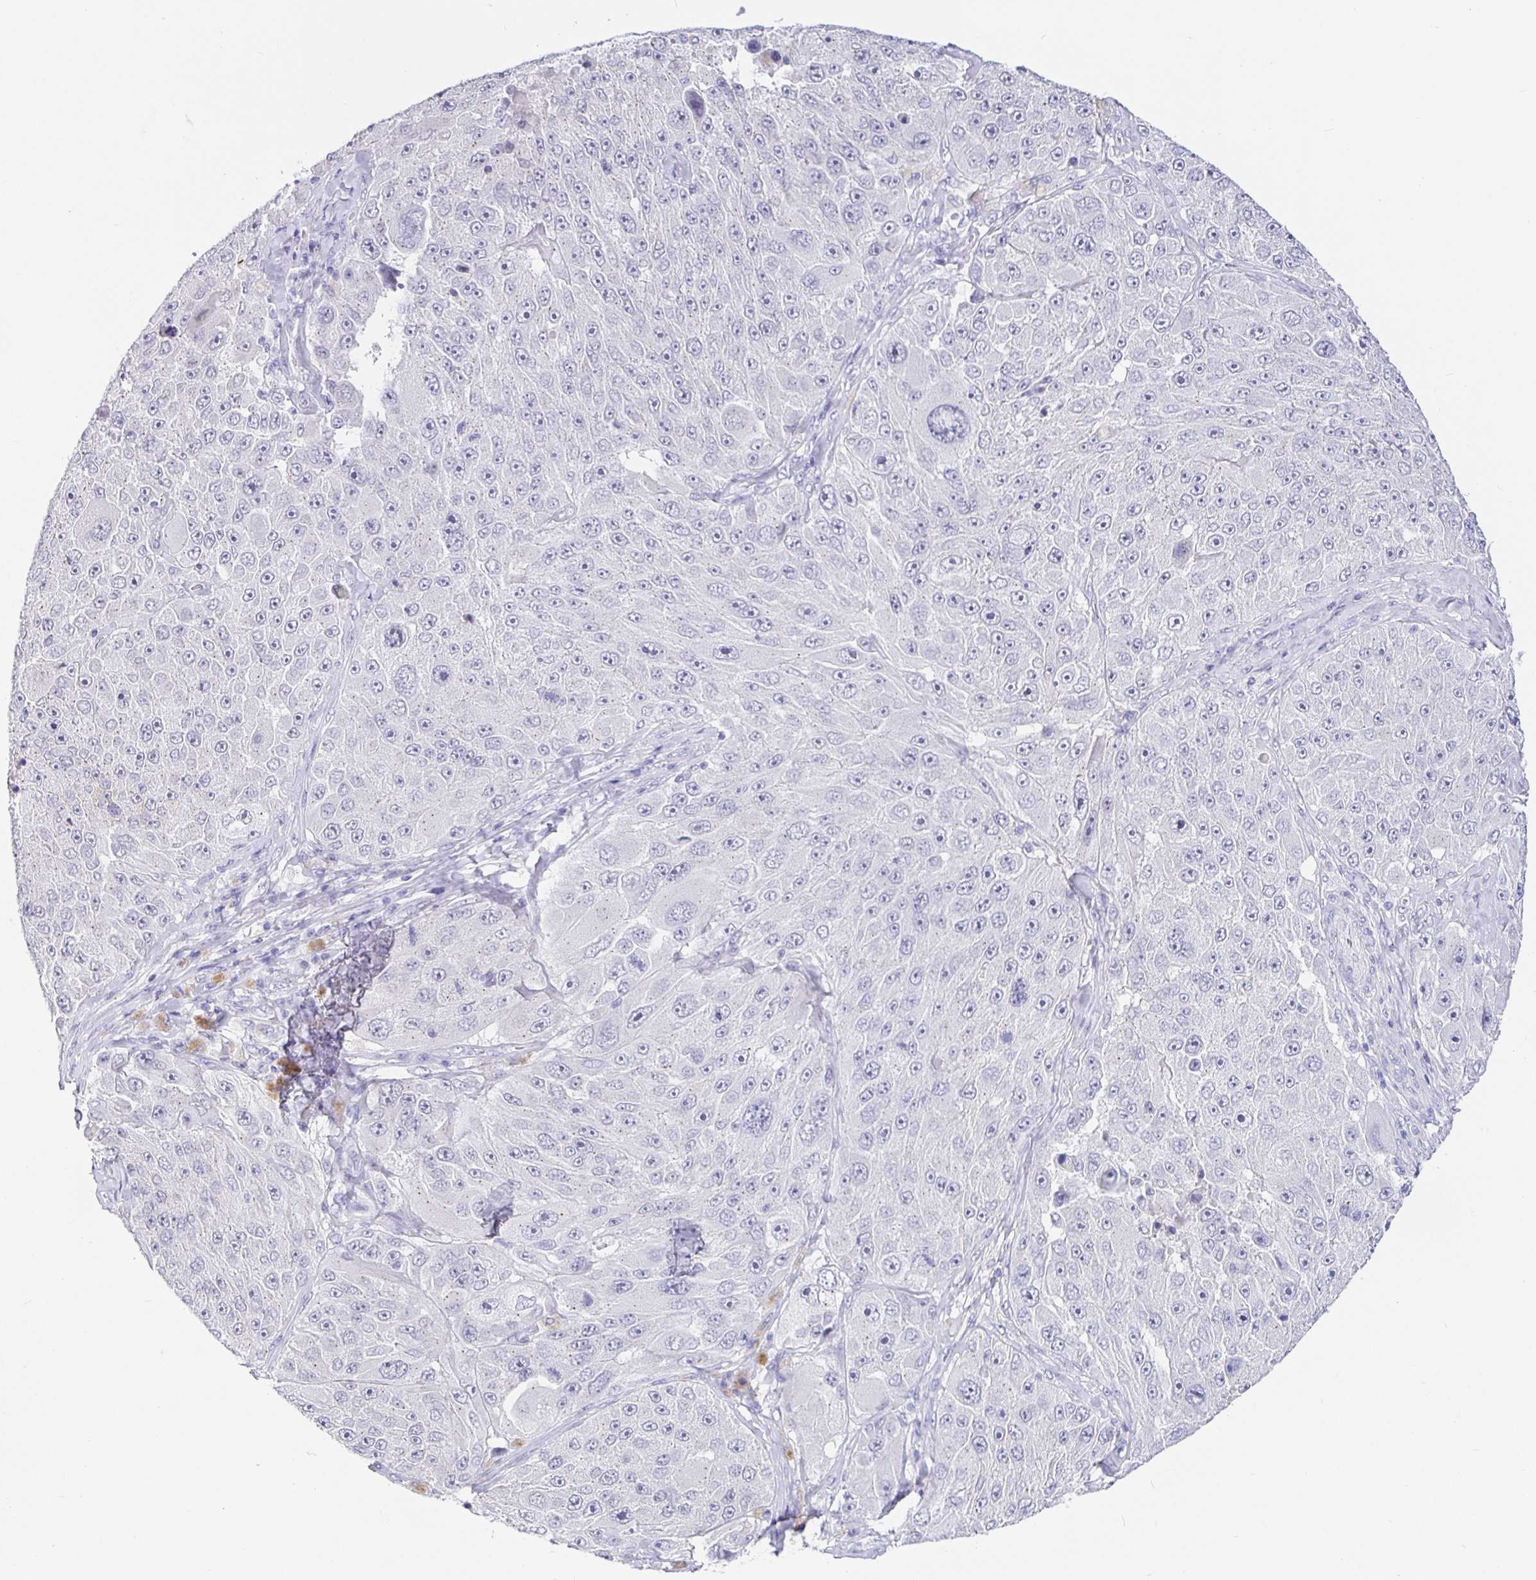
{"staining": {"intensity": "negative", "quantity": "none", "location": "none"}, "tissue": "melanoma", "cell_type": "Tumor cells", "image_type": "cancer", "snomed": [{"axis": "morphology", "description": "Malignant melanoma, Metastatic site"}, {"axis": "topography", "description": "Lymph node"}], "caption": "High power microscopy histopathology image of an IHC micrograph of malignant melanoma (metastatic site), revealing no significant staining in tumor cells.", "gene": "EZHIP", "patient": {"sex": "male", "age": 62}}